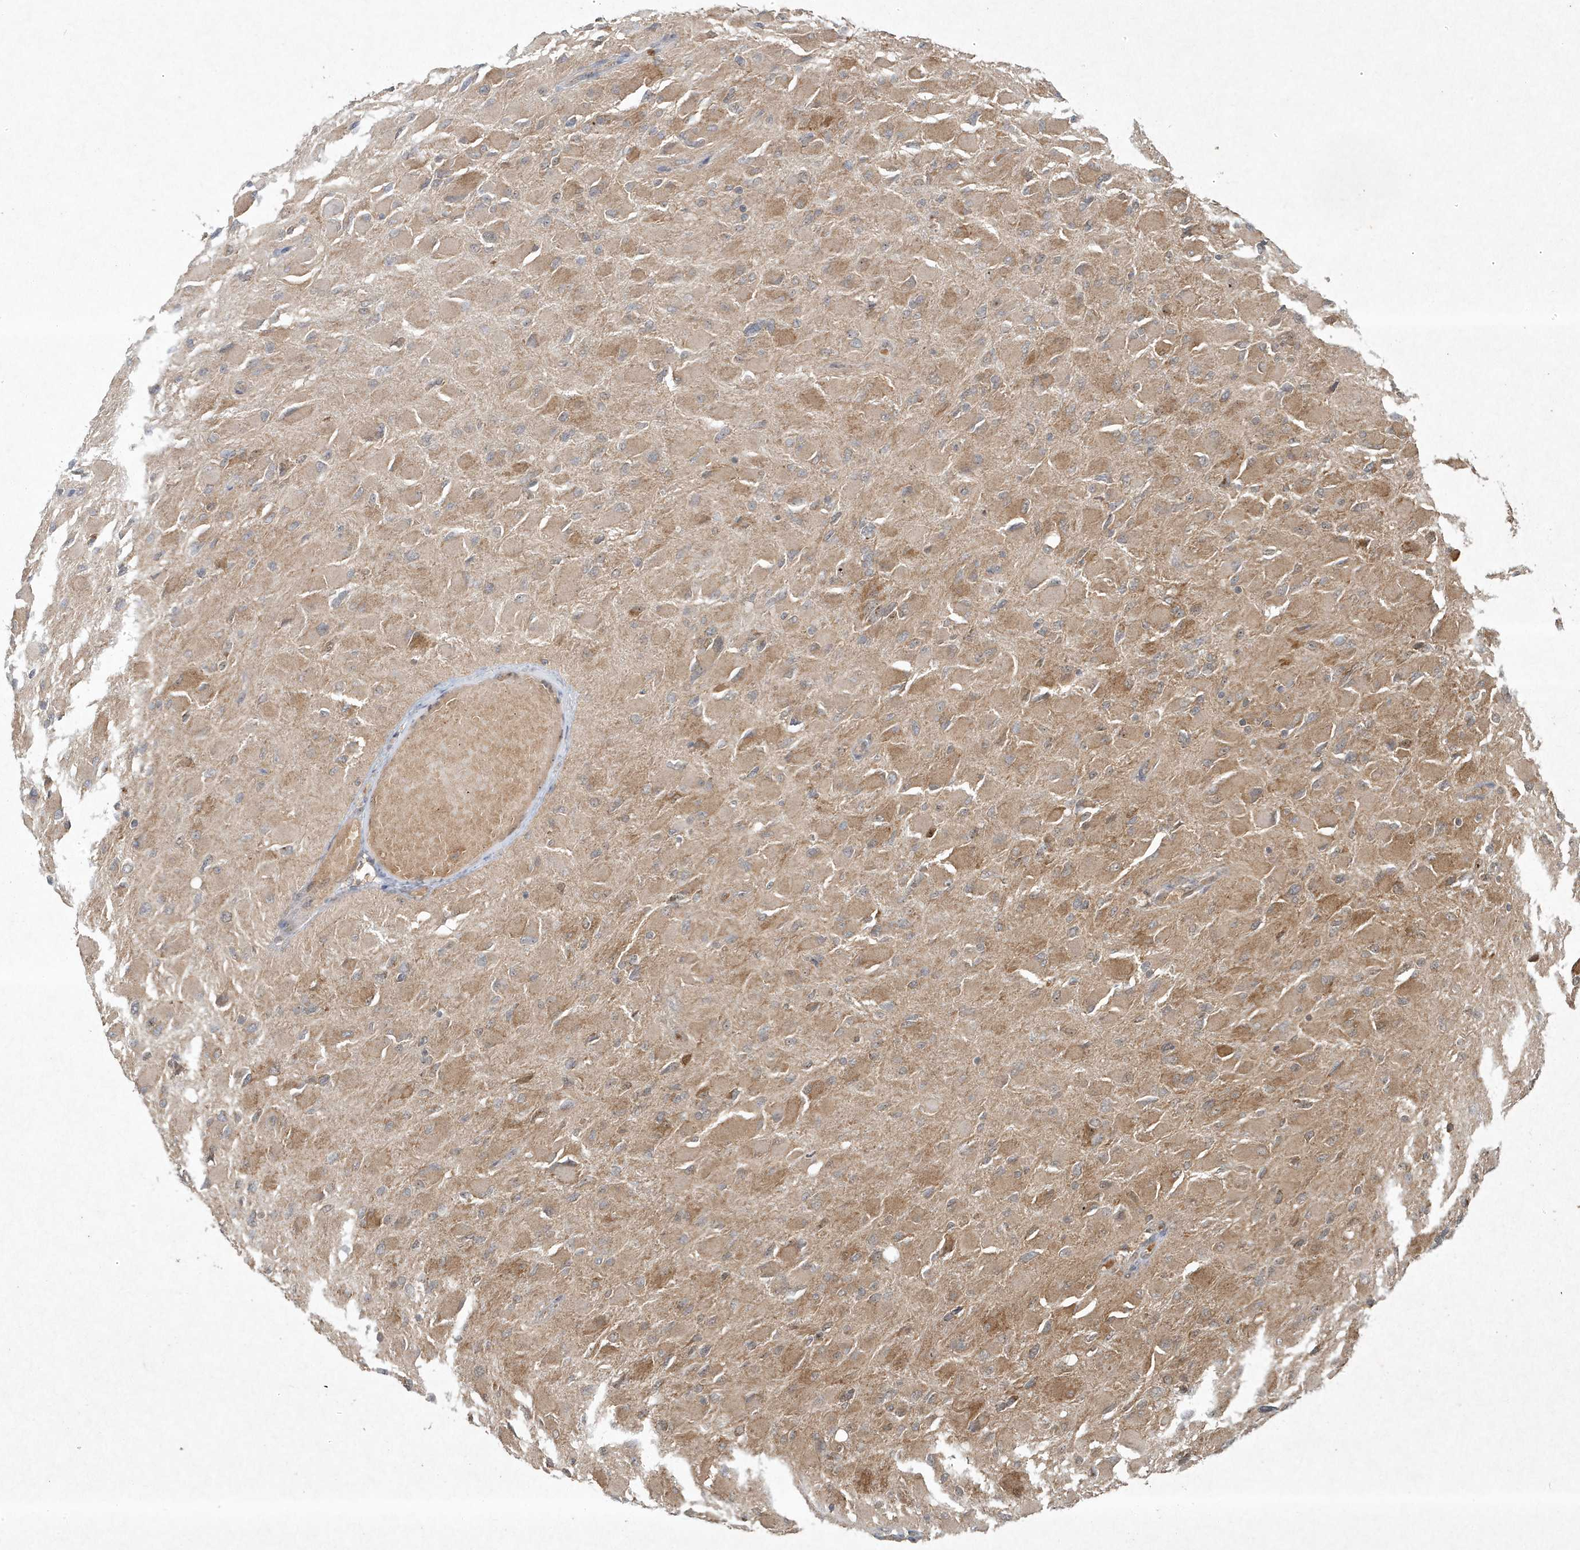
{"staining": {"intensity": "moderate", "quantity": "25%-75%", "location": "cytoplasmic/membranous"}, "tissue": "glioma", "cell_type": "Tumor cells", "image_type": "cancer", "snomed": [{"axis": "morphology", "description": "Glioma, malignant, High grade"}, {"axis": "topography", "description": "Cerebral cortex"}], "caption": "Immunohistochemistry (IHC) of glioma shows medium levels of moderate cytoplasmic/membranous expression in approximately 25%-75% of tumor cells.", "gene": "ABCB9", "patient": {"sex": "female", "age": 36}}